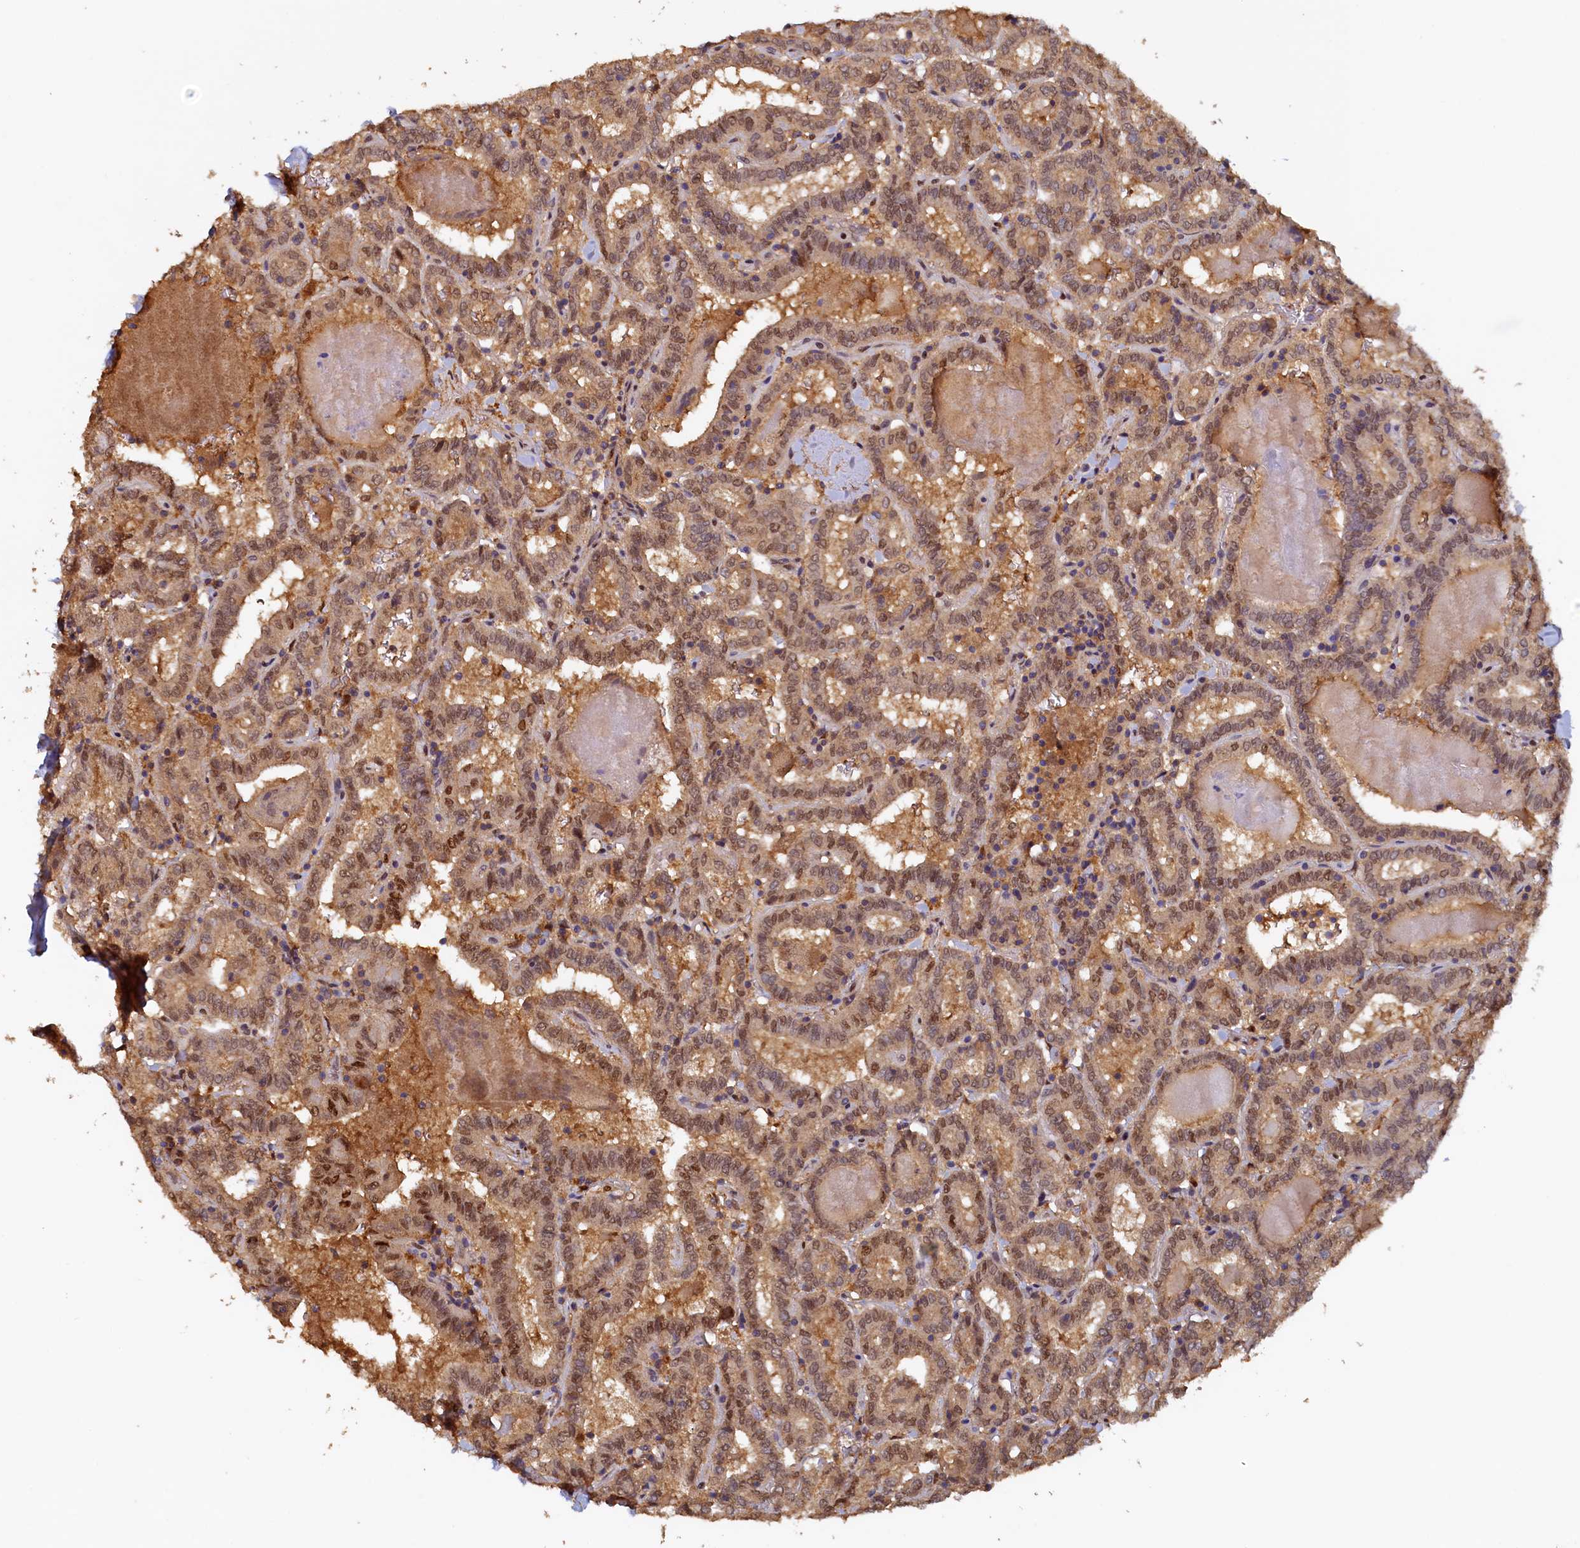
{"staining": {"intensity": "moderate", "quantity": ">75%", "location": "cytoplasmic/membranous,nuclear"}, "tissue": "thyroid cancer", "cell_type": "Tumor cells", "image_type": "cancer", "snomed": [{"axis": "morphology", "description": "Papillary adenocarcinoma, NOS"}, {"axis": "topography", "description": "Thyroid gland"}], "caption": "DAB (3,3'-diaminobenzidine) immunohistochemical staining of thyroid cancer (papillary adenocarcinoma) demonstrates moderate cytoplasmic/membranous and nuclear protein positivity in approximately >75% of tumor cells.", "gene": "UBL7", "patient": {"sex": "female", "age": 72}}